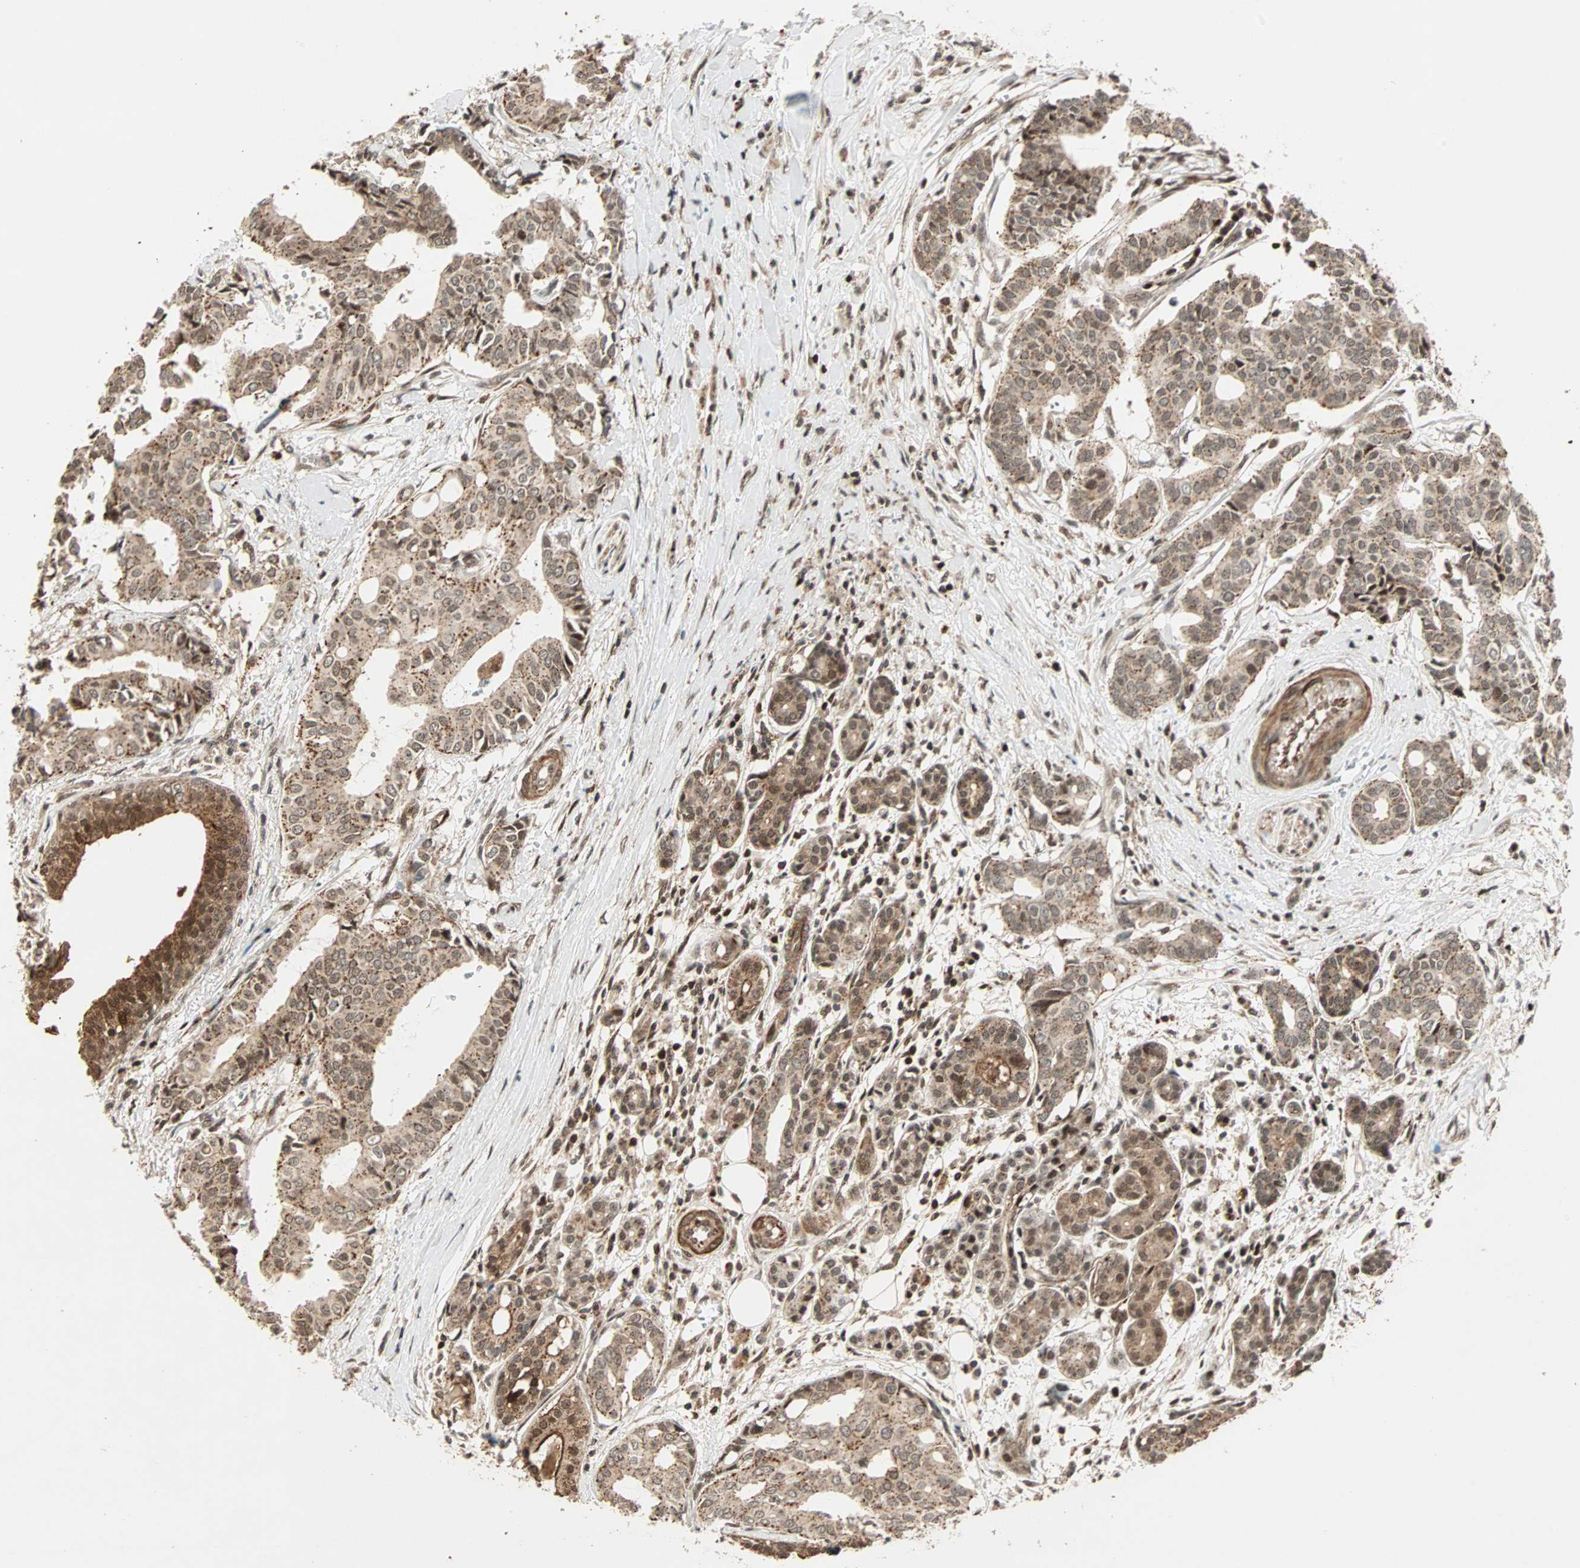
{"staining": {"intensity": "moderate", "quantity": ">75%", "location": "cytoplasmic/membranous,nuclear"}, "tissue": "head and neck cancer", "cell_type": "Tumor cells", "image_type": "cancer", "snomed": [{"axis": "morphology", "description": "Adenocarcinoma, NOS"}, {"axis": "topography", "description": "Salivary gland"}, {"axis": "topography", "description": "Head-Neck"}], "caption": "About >75% of tumor cells in human head and neck adenocarcinoma demonstrate moderate cytoplasmic/membranous and nuclear protein staining as visualized by brown immunohistochemical staining.", "gene": "ZBED9", "patient": {"sex": "female", "age": 59}}